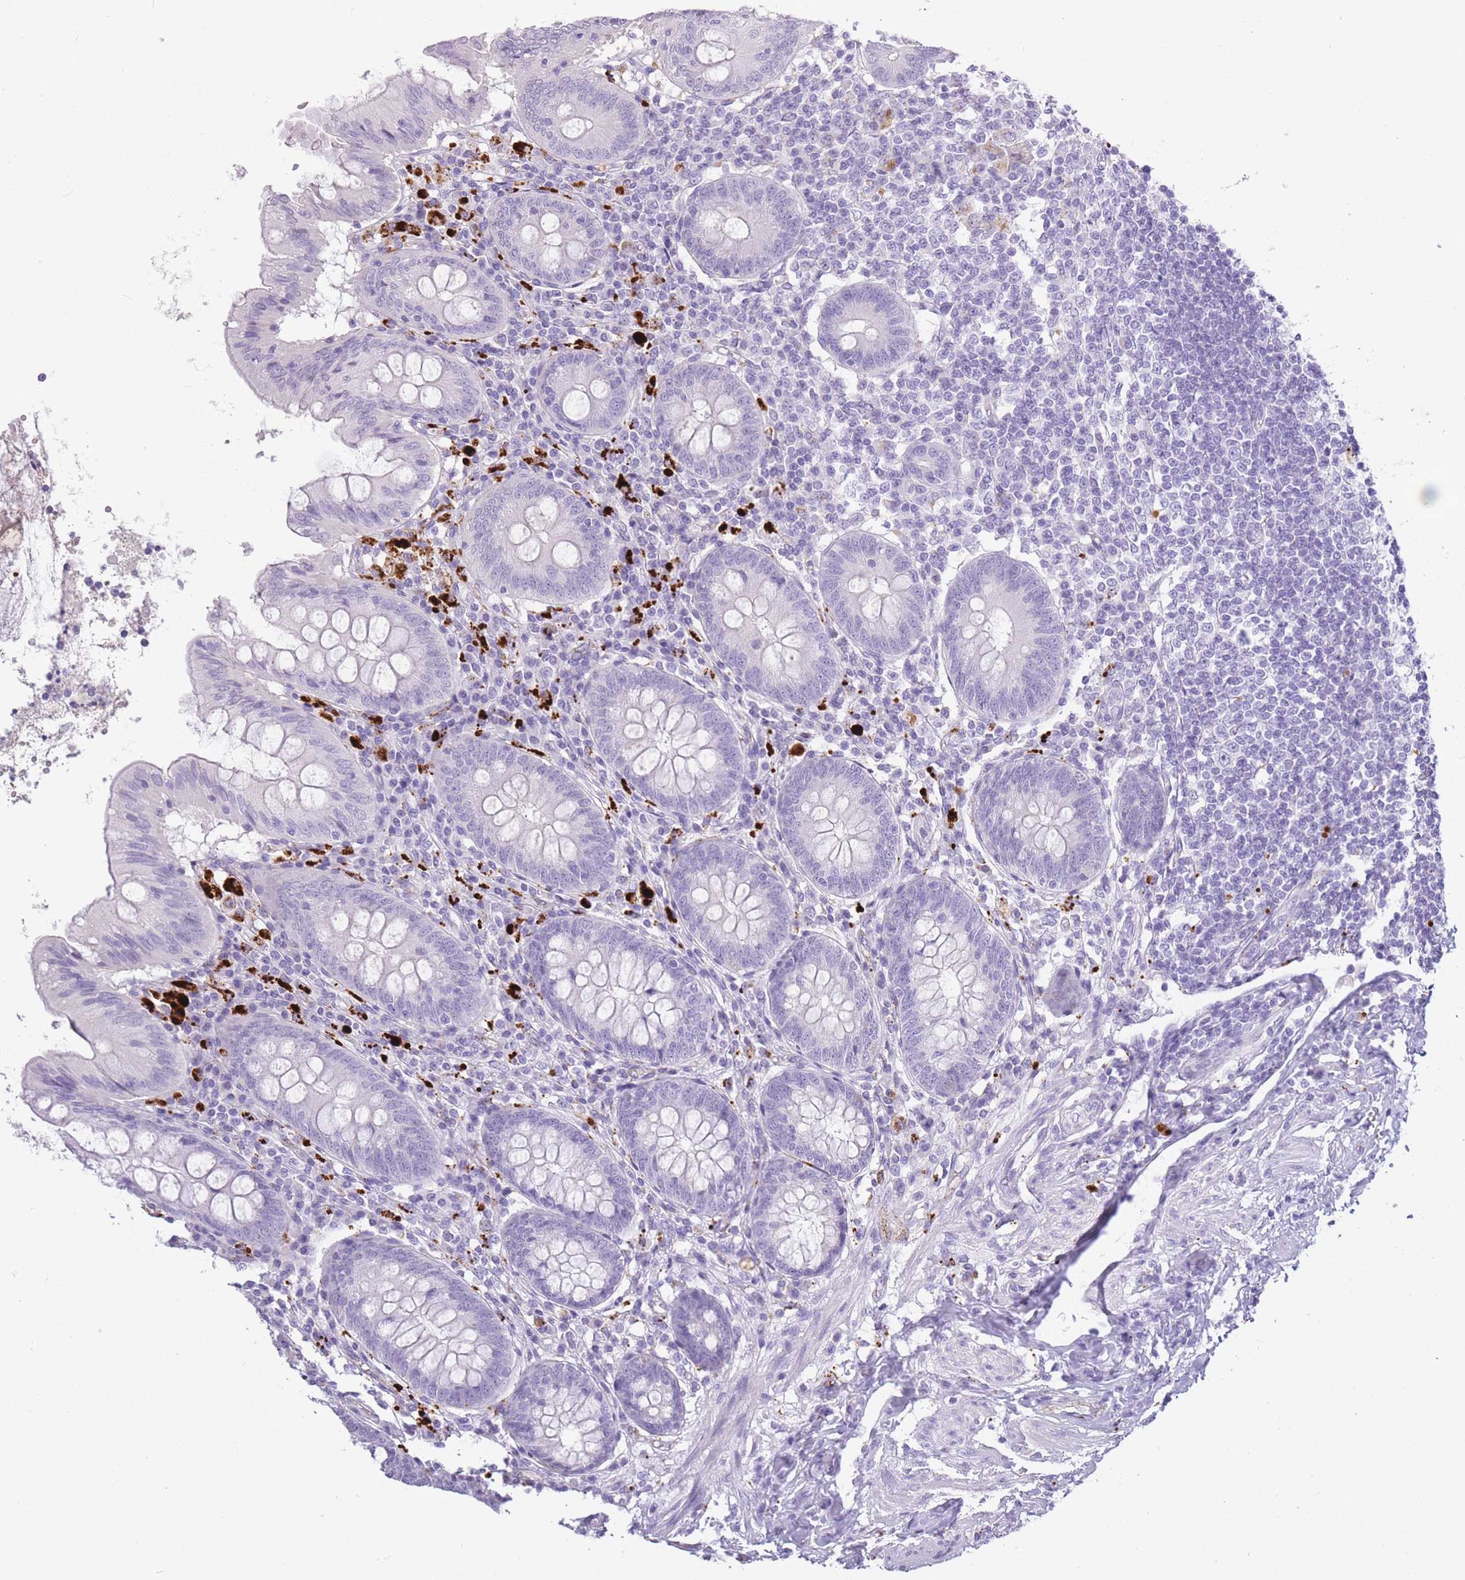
{"staining": {"intensity": "negative", "quantity": "none", "location": "none"}, "tissue": "appendix", "cell_type": "Glandular cells", "image_type": "normal", "snomed": [{"axis": "morphology", "description": "Normal tissue, NOS"}, {"axis": "topography", "description": "Appendix"}], "caption": "High power microscopy micrograph of an immunohistochemistry (IHC) photomicrograph of unremarkable appendix, revealing no significant staining in glandular cells.", "gene": "RHO", "patient": {"sex": "female", "age": 54}}